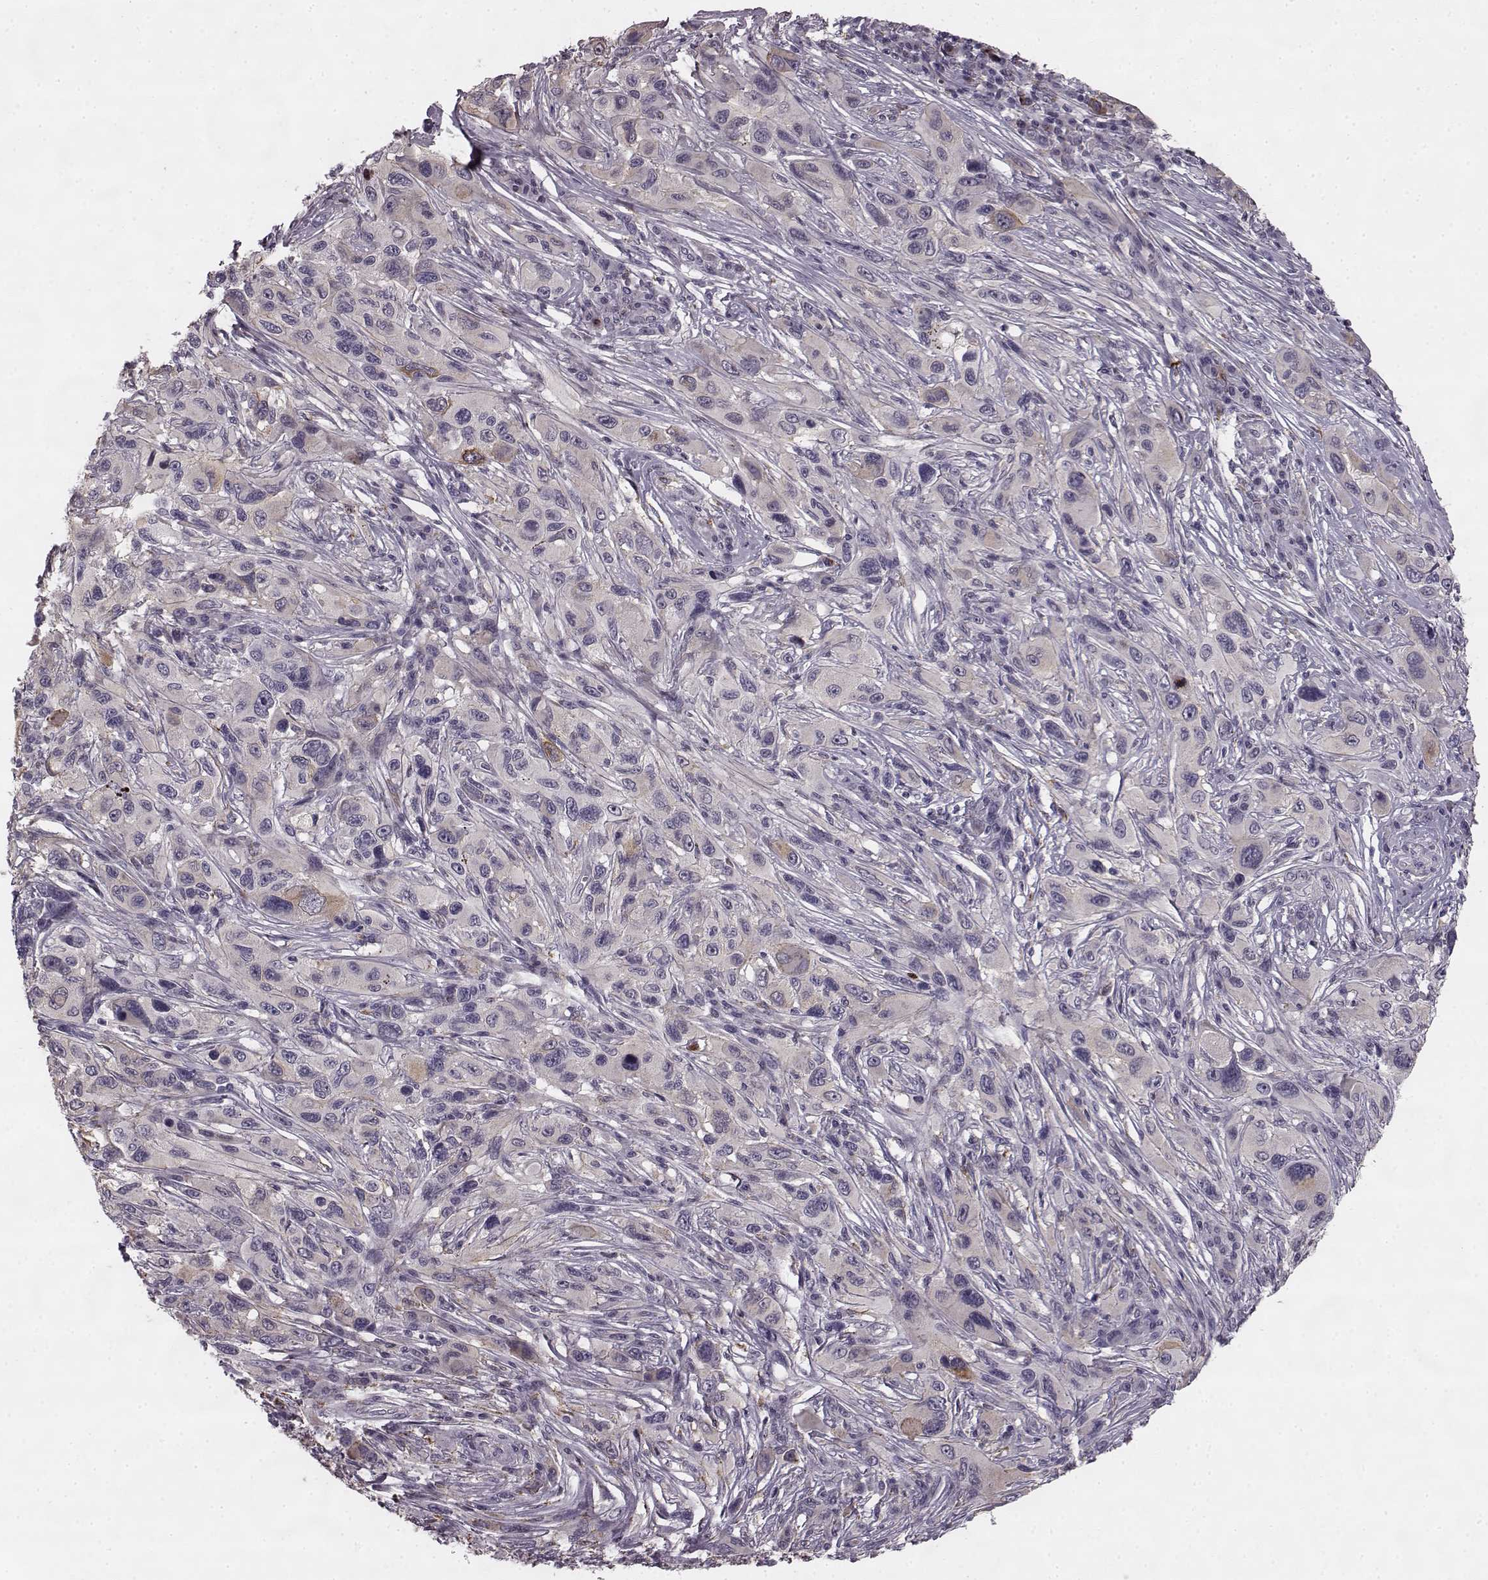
{"staining": {"intensity": "weak", "quantity": "<25%", "location": "cytoplasmic/membranous"}, "tissue": "melanoma", "cell_type": "Tumor cells", "image_type": "cancer", "snomed": [{"axis": "morphology", "description": "Malignant melanoma, NOS"}, {"axis": "topography", "description": "Skin"}], "caption": "Melanoma was stained to show a protein in brown. There is no significant expression in tumor cells.", "gene": "HMMR", "patient": {"sex": "male", "age": 53}}